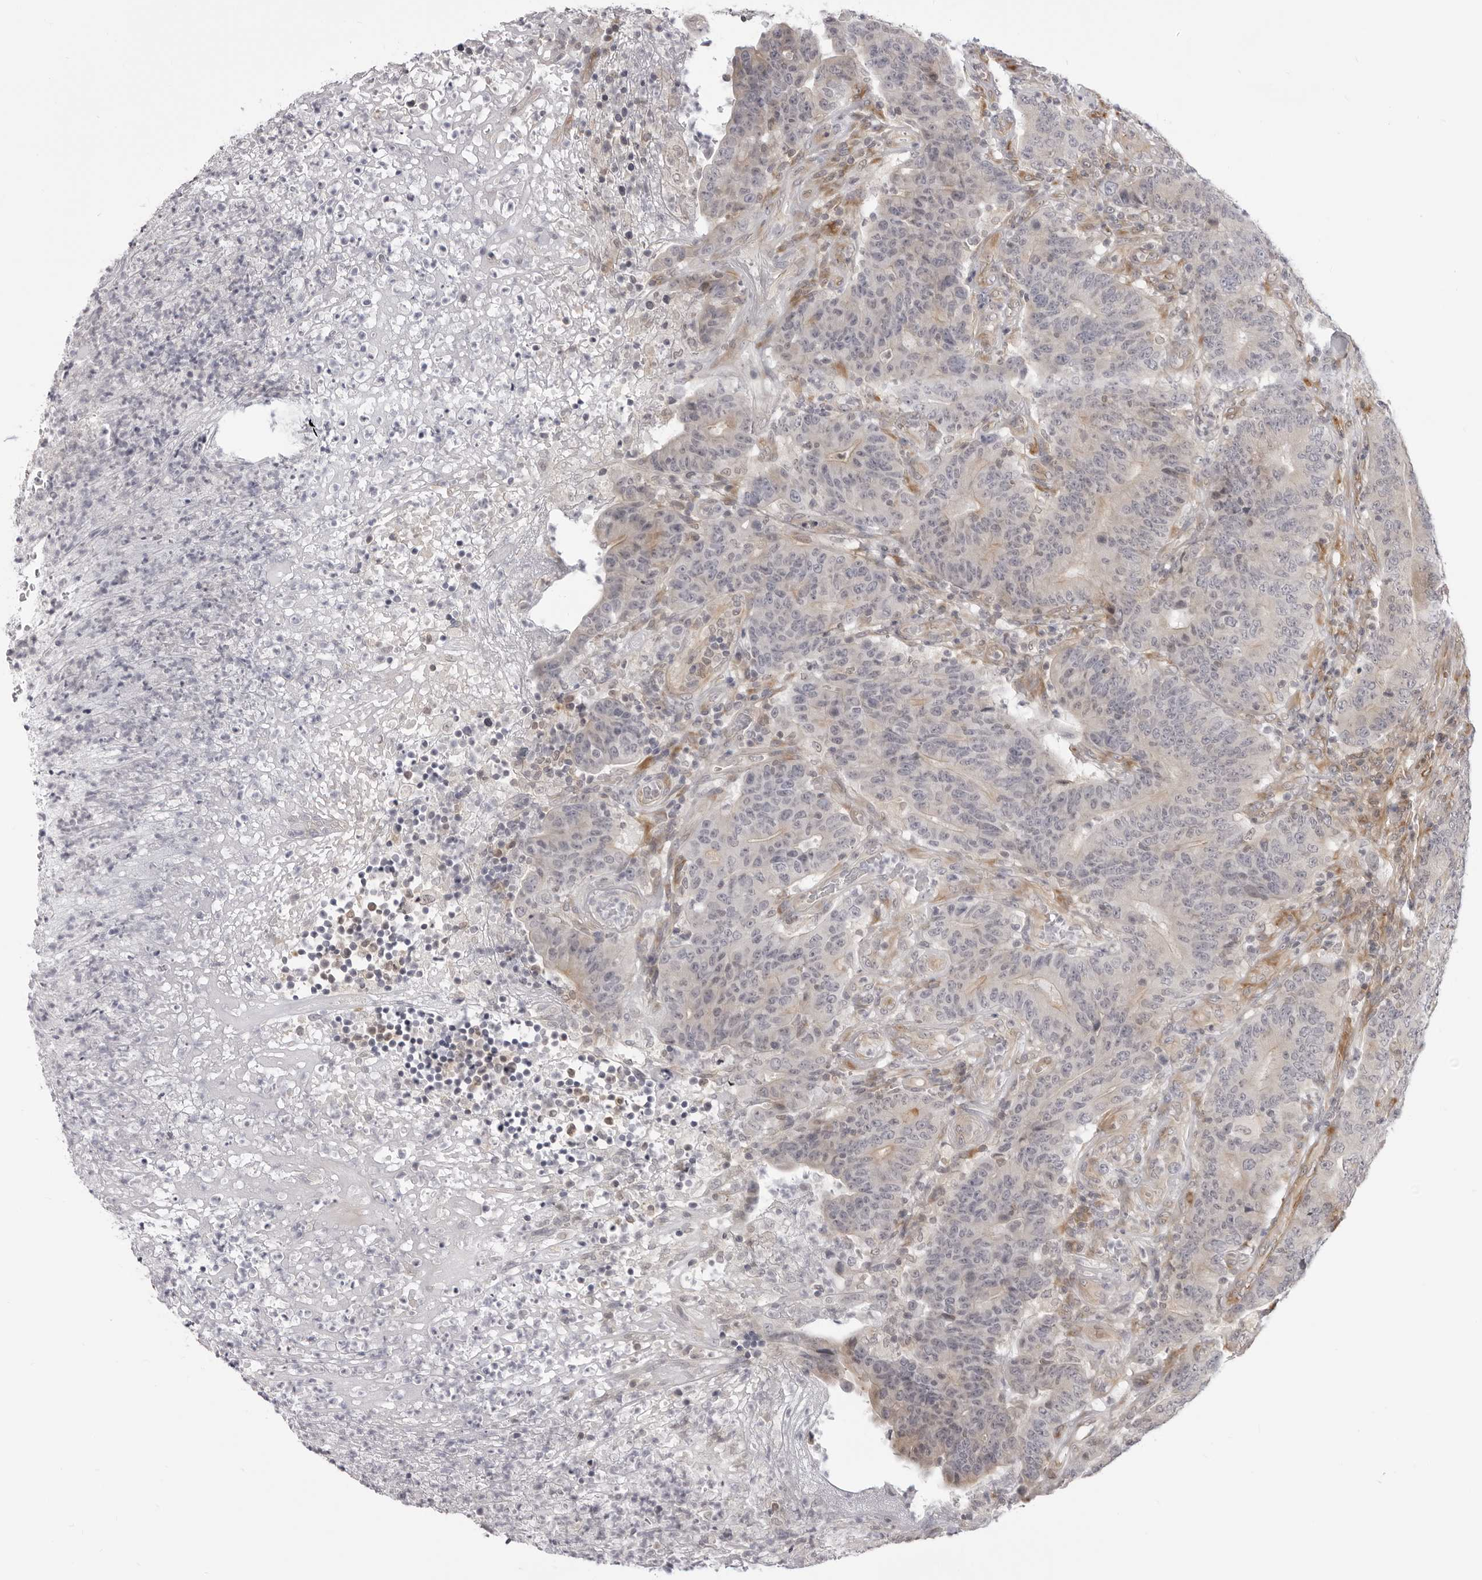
{"staining": {"intensity": "negative", "quantity": "none", "location": "none"}, "tissue": "colorectal cancer", "cell_type": "Tumor cells", "image_type": "cancer", "snomed": [{"axis": "morphology", "description": "Normal tissue, NOS"}, {"axis": "morphology", "description": "Adenocarcinoma, NOS"}, {"axis": "topography", "description": "Colon"}], "caption": "Micrograph shows no protein expression in tumor cells of colorectal cancer (adenocarcinoma) tissue.", "gene": "SRGAP2", "patient": {"sex": "female", "age": 75}}